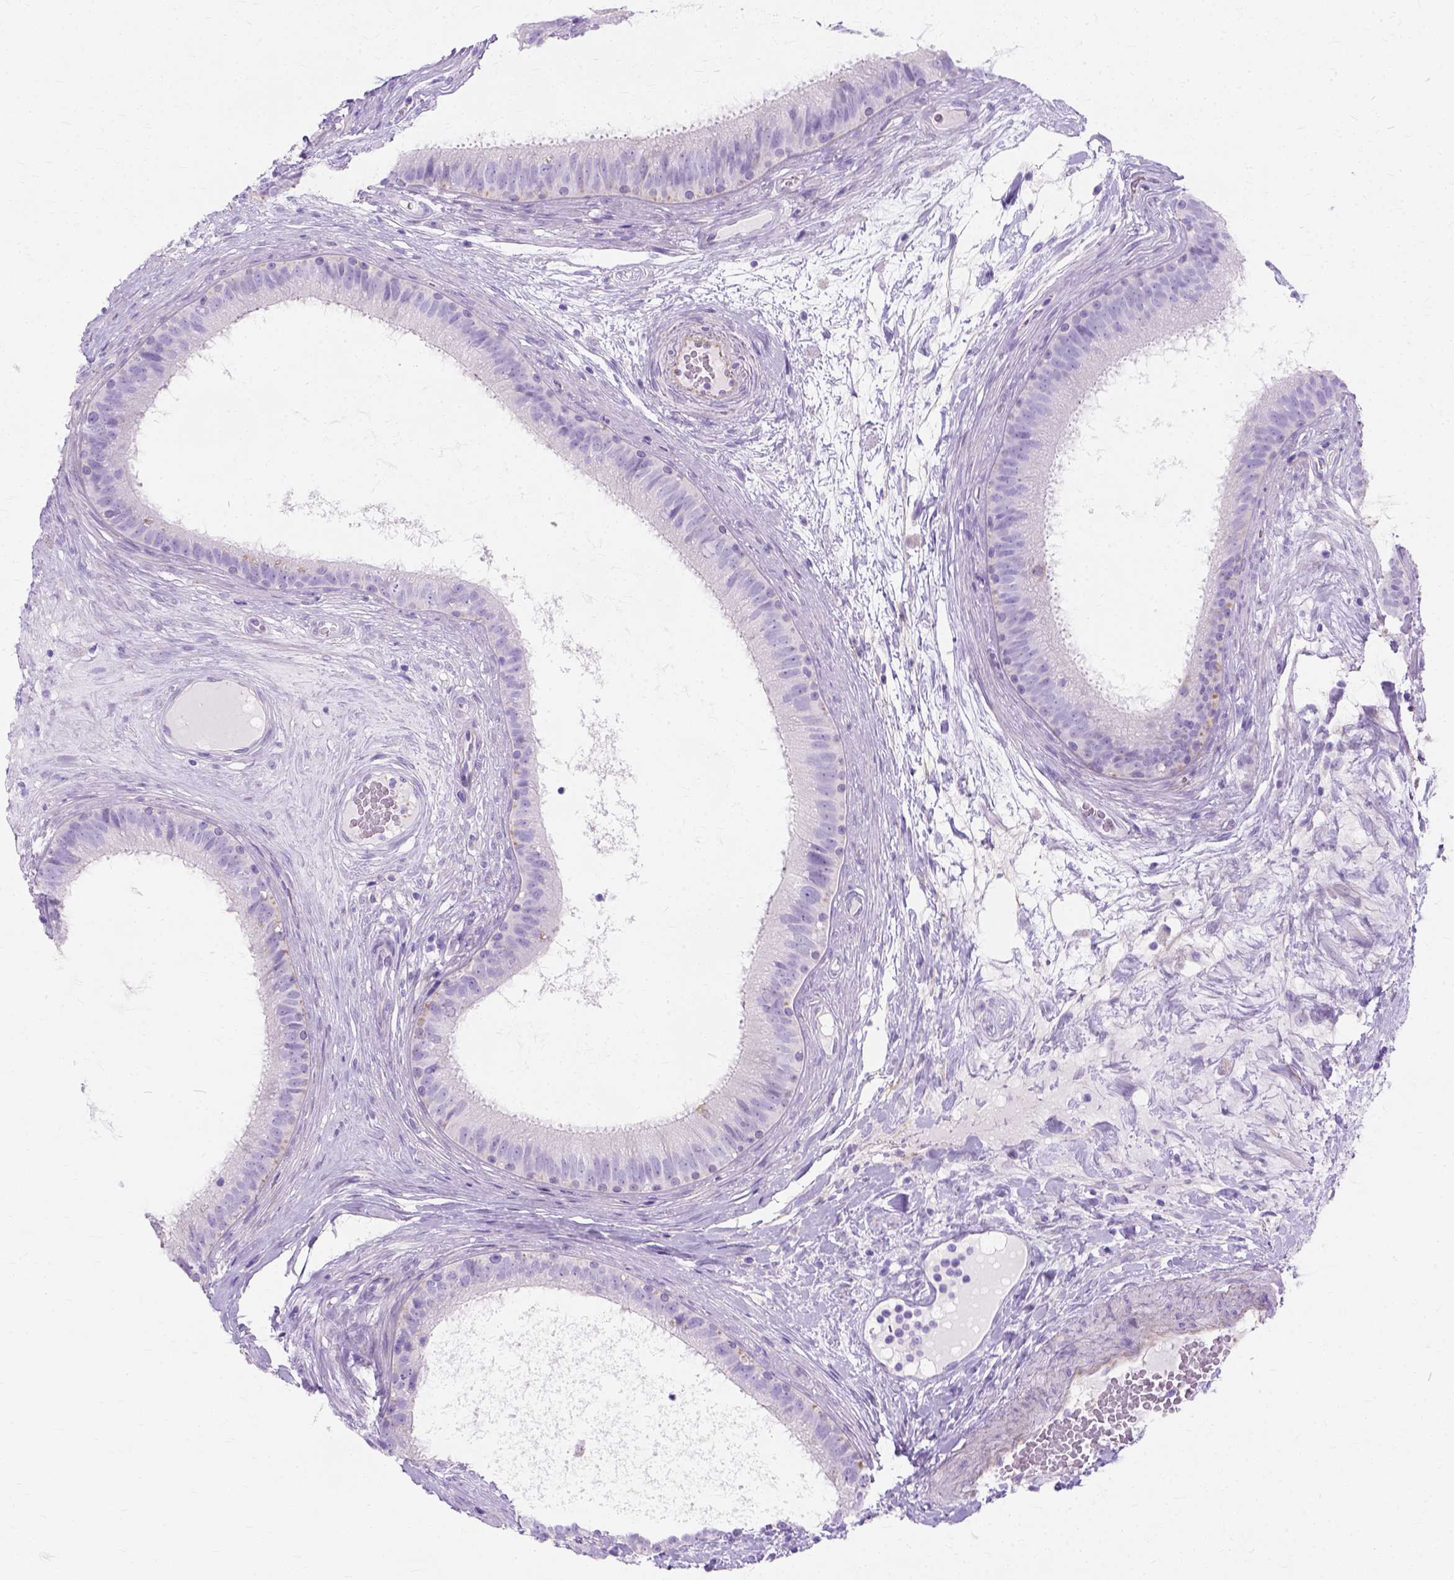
{"staining": {"intensity": "negative", "quantity": "none", "location": "none"}, "tissue": "epididymis", "cell_type": "Glandular cells", "image_type": "normal", "snomed": [{"axis": "morphology", "description": "Normal tissue, NOS"}, {"axis": "topography", "description": "Epididymis"}], "caption": "The histopathology image exhibits no staining of glandular cells in benign epididymis. The staining was performed using DAB to visualize the protein expression in brown, while the nuclei were stained in blue with hematoxylin (Magnification: 20x).", "gene": "MYH15", "patient": {"sex": "male", "age": 59}}